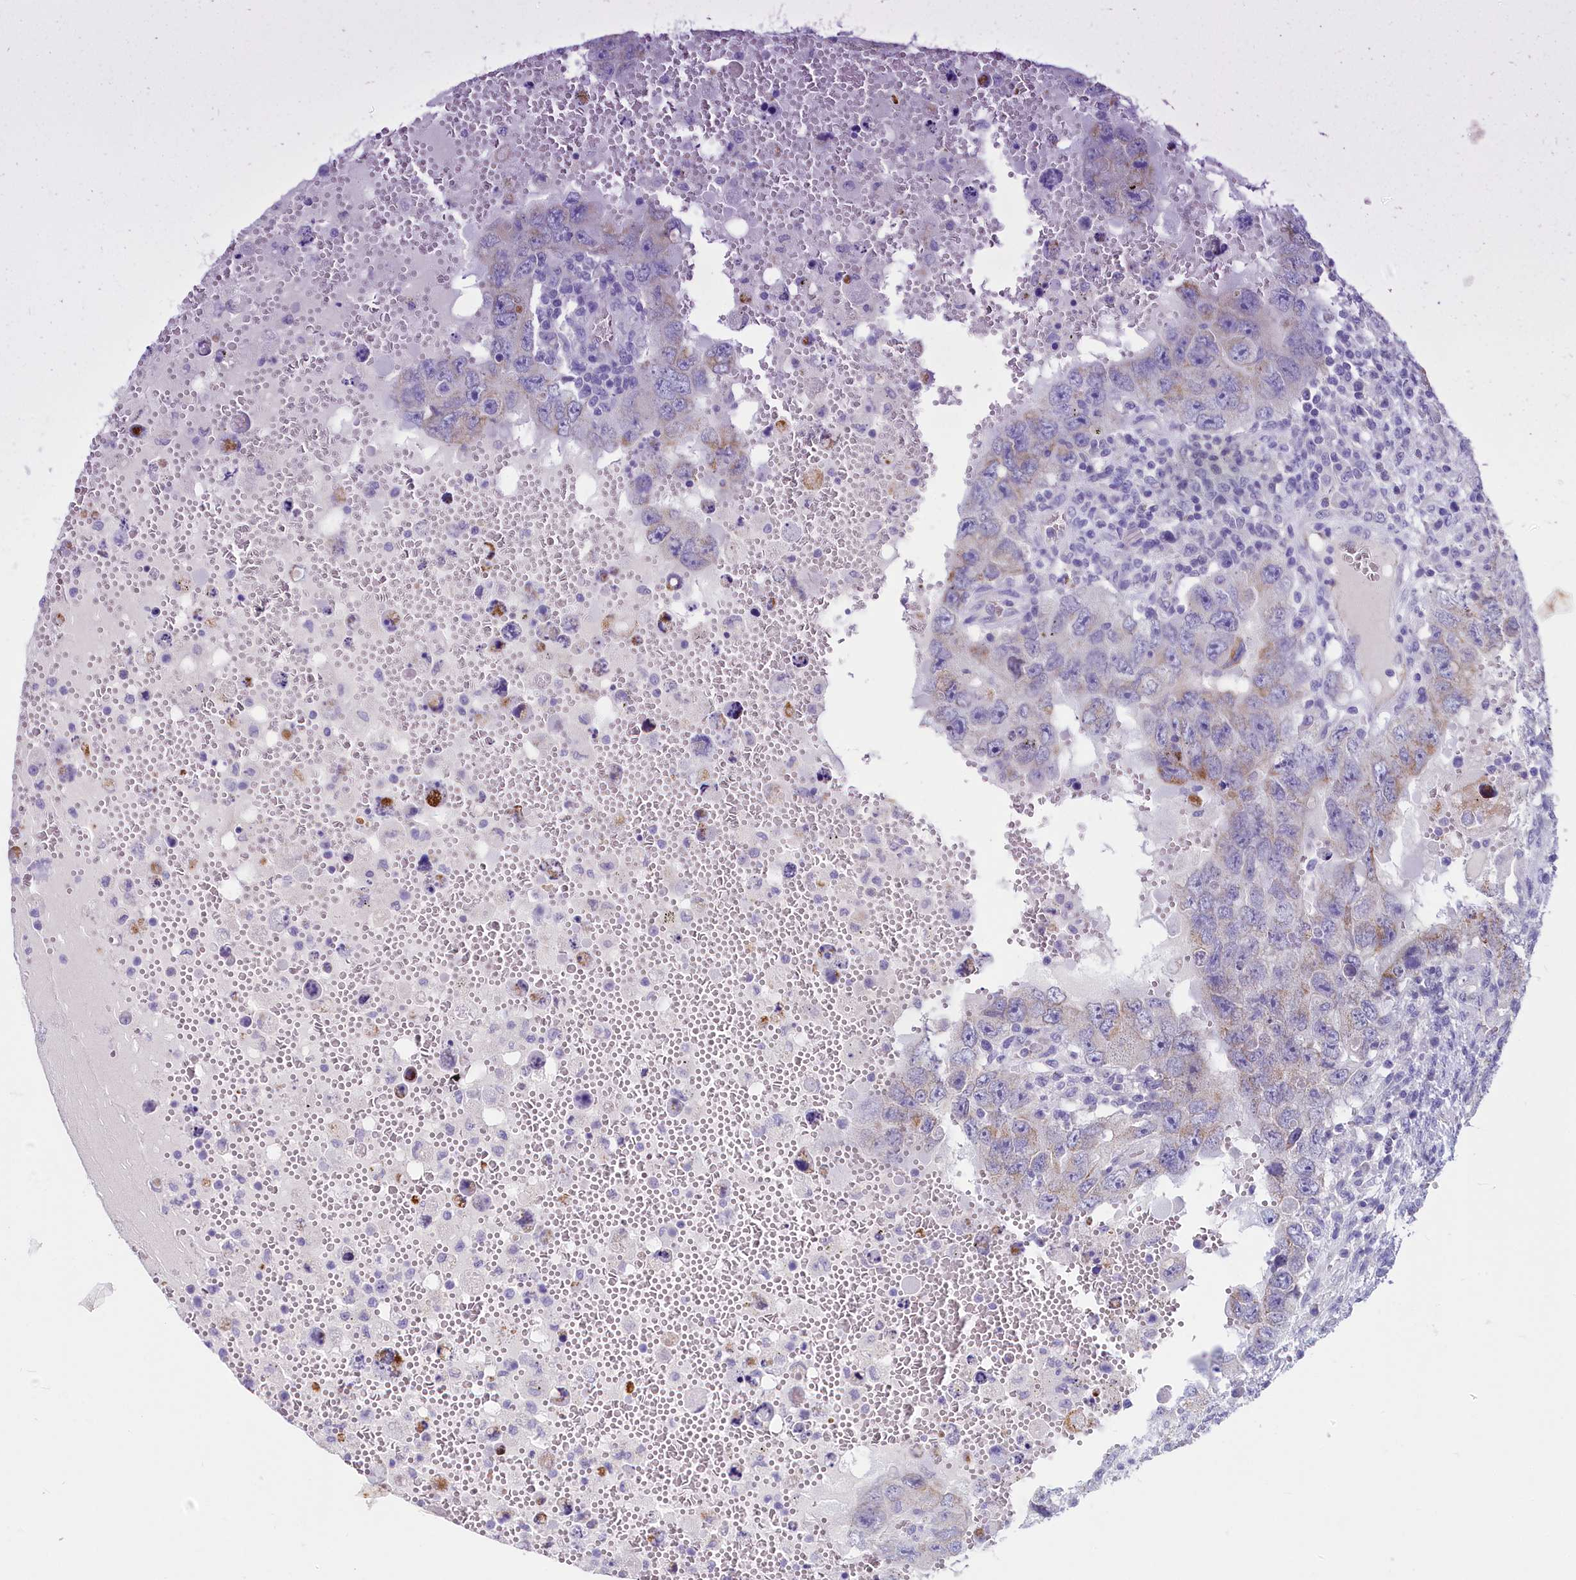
{"staining": {"intensity": "negative", "quantity": "none", "location": "none"}, "tissue": "testis cancer", "cell_type": "Tumor cells", "image_type": "cancer", "snomed": [{"axis": "morphology", "description": "Carcinoma, Embryonal, NOS"}, {"axis": "topography", "description": "Testis"}], "caption": "This photomicrograph is of testis cancer (embryonal carcinoma) stained with immunohistochemistry to label a protein in brown with the nuclei are counter-stained blue. There is no positivity in tumor cells.", "gene": "INSC", "patient": {"sex": "male", "age": 26}}